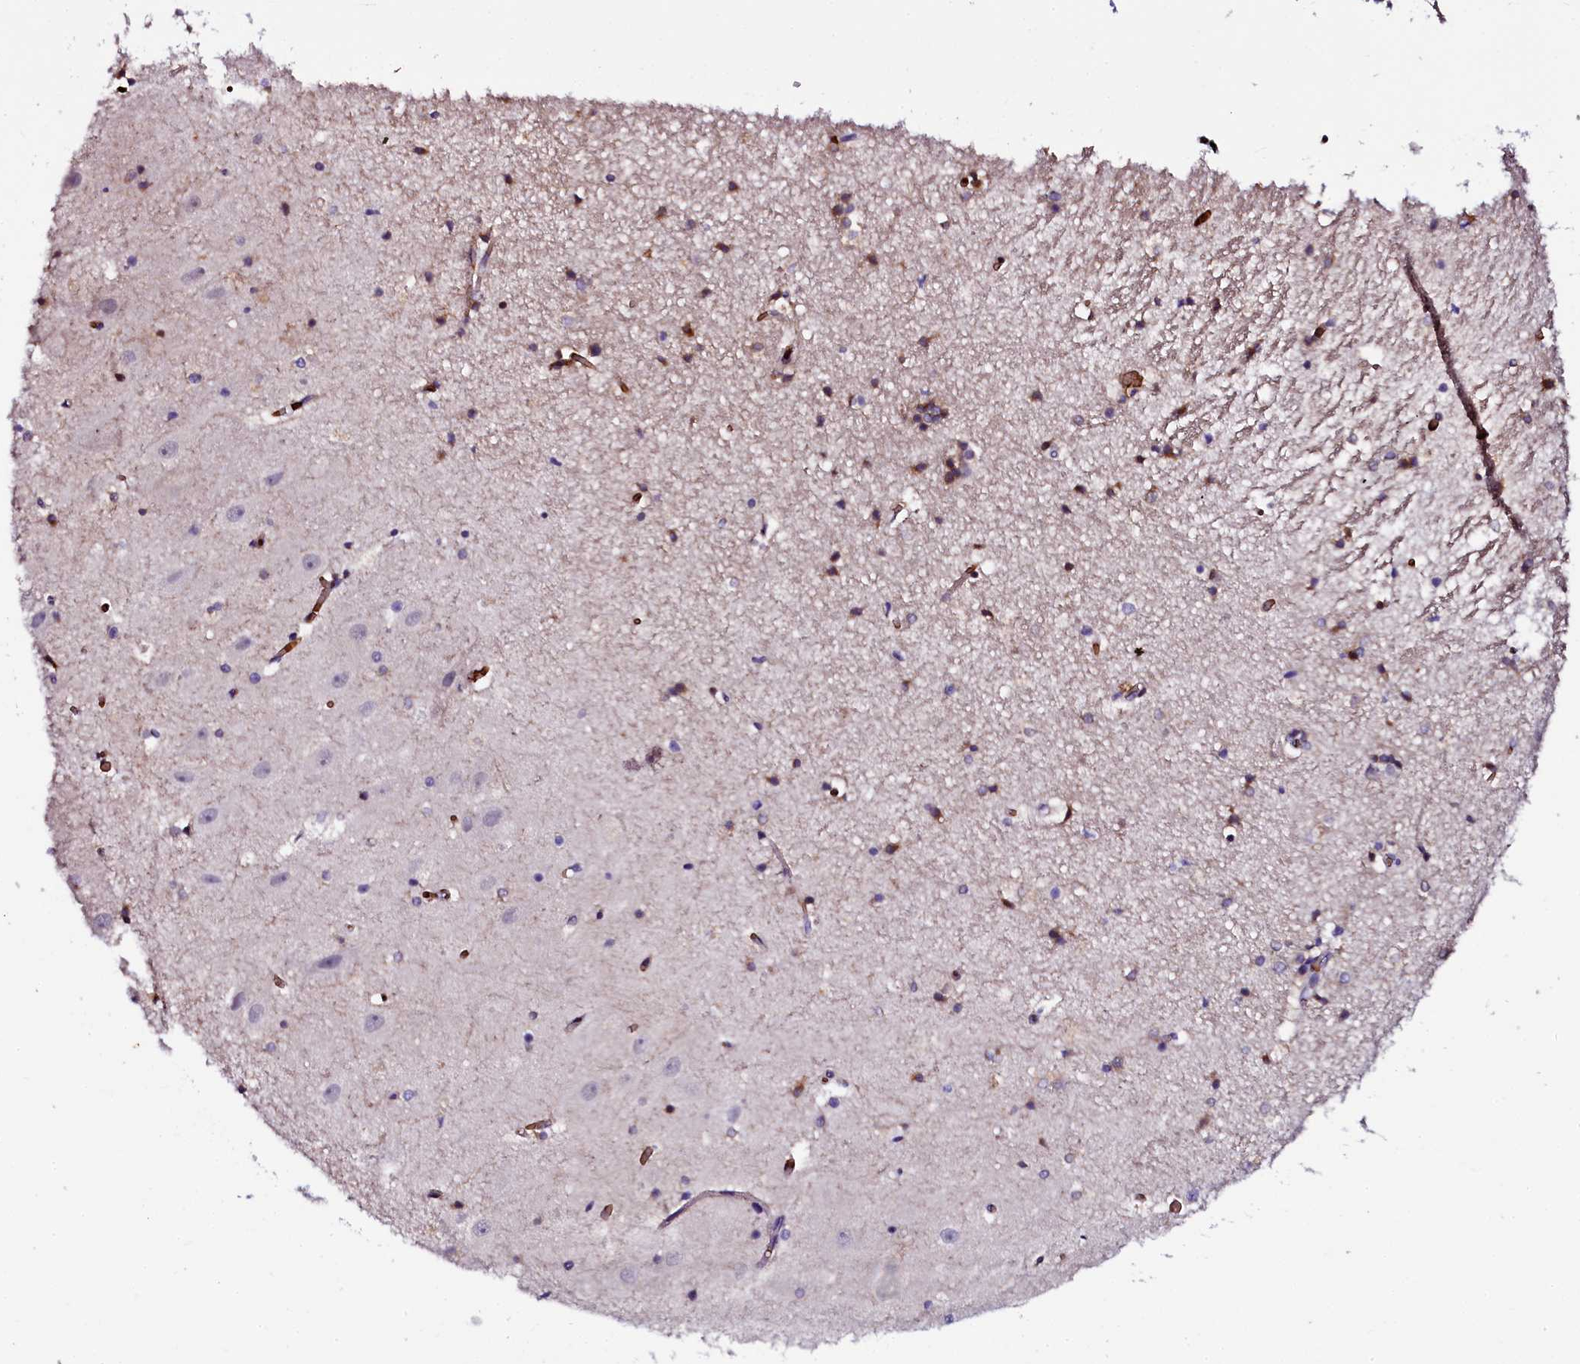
{"staining": {"intensity": "moderate", "quantity": "<25%", "location": "cytoplasmic/membranous"}, "tissue": "hippocampus", "cell_type": "Glial cells", "image_type": "normal", "snomed": [{"axis": "morphology", "description": "Normal tissue, NOS"}, {"axis": "topography", "description": "Hippocampus"}], "caption": "Glial cells show moderate cytoplasmic/membranous staining in about <25% of cells in benign hippocampus.", "gene": "CTDSPL2", "patient": {"sex": "female", "age": 52}}